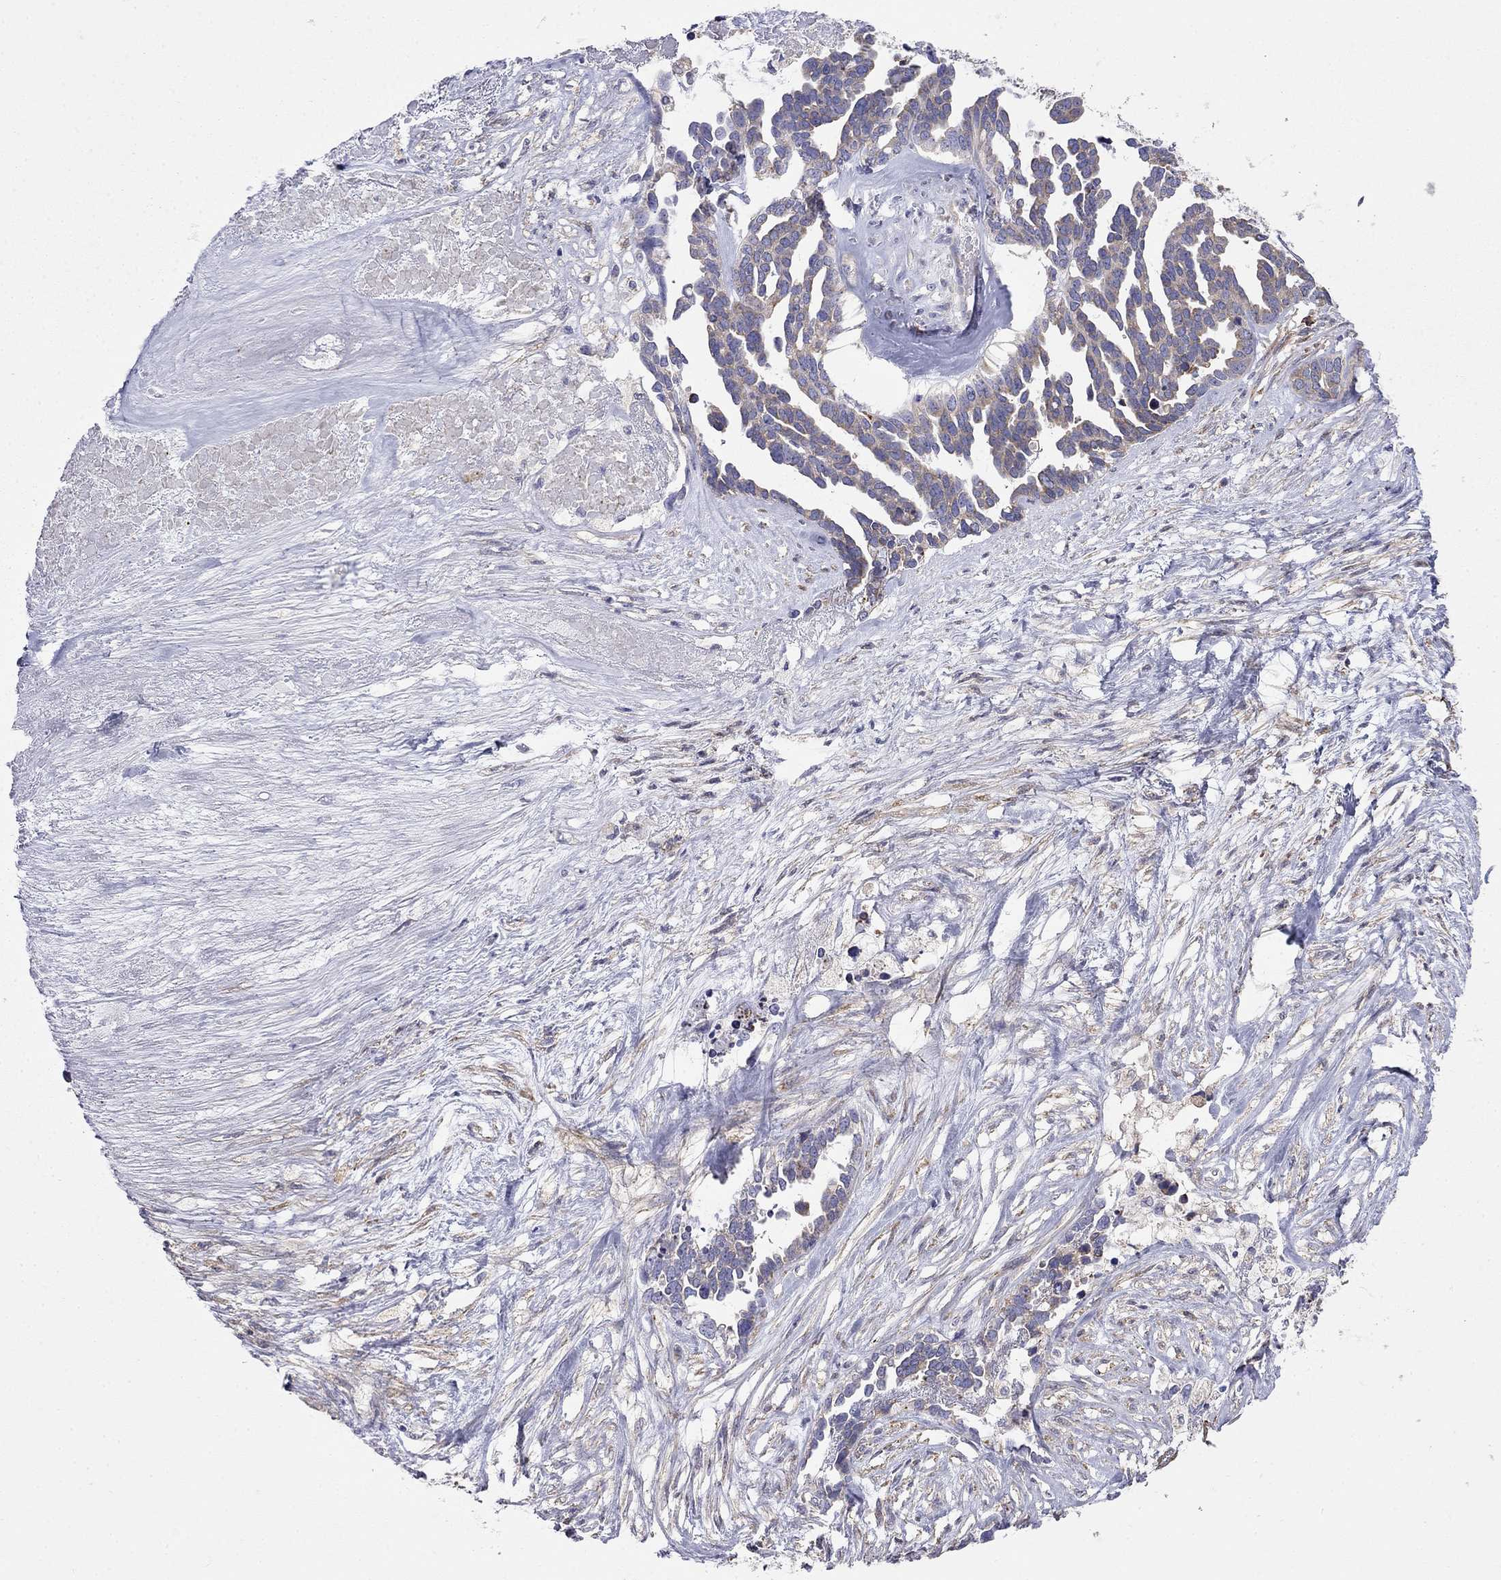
{"staining": {"intensity": "moderate", "quantity": ">75%", "location": "cytoplasmic/membranous"}, "tissue": "ovarian cancer", "cell_type": "Tumor cells", "image_type": "cancer", "snomed": [{"axis": "morphology", "description": "Cystadenocarcinoma, serous, NOS"}, {"axis": "topography", "description": "Ovary"}], "caption": "This micrograph reveals immunohistochemistry staining of ovarian cancer (serous cystadenocarcinoma), with medium moderate cytoplasmic/membranous positivity in about >75% of tumor cells.", "gene": "LONRF2", "patient": {"sex": "female", "age": 54}}